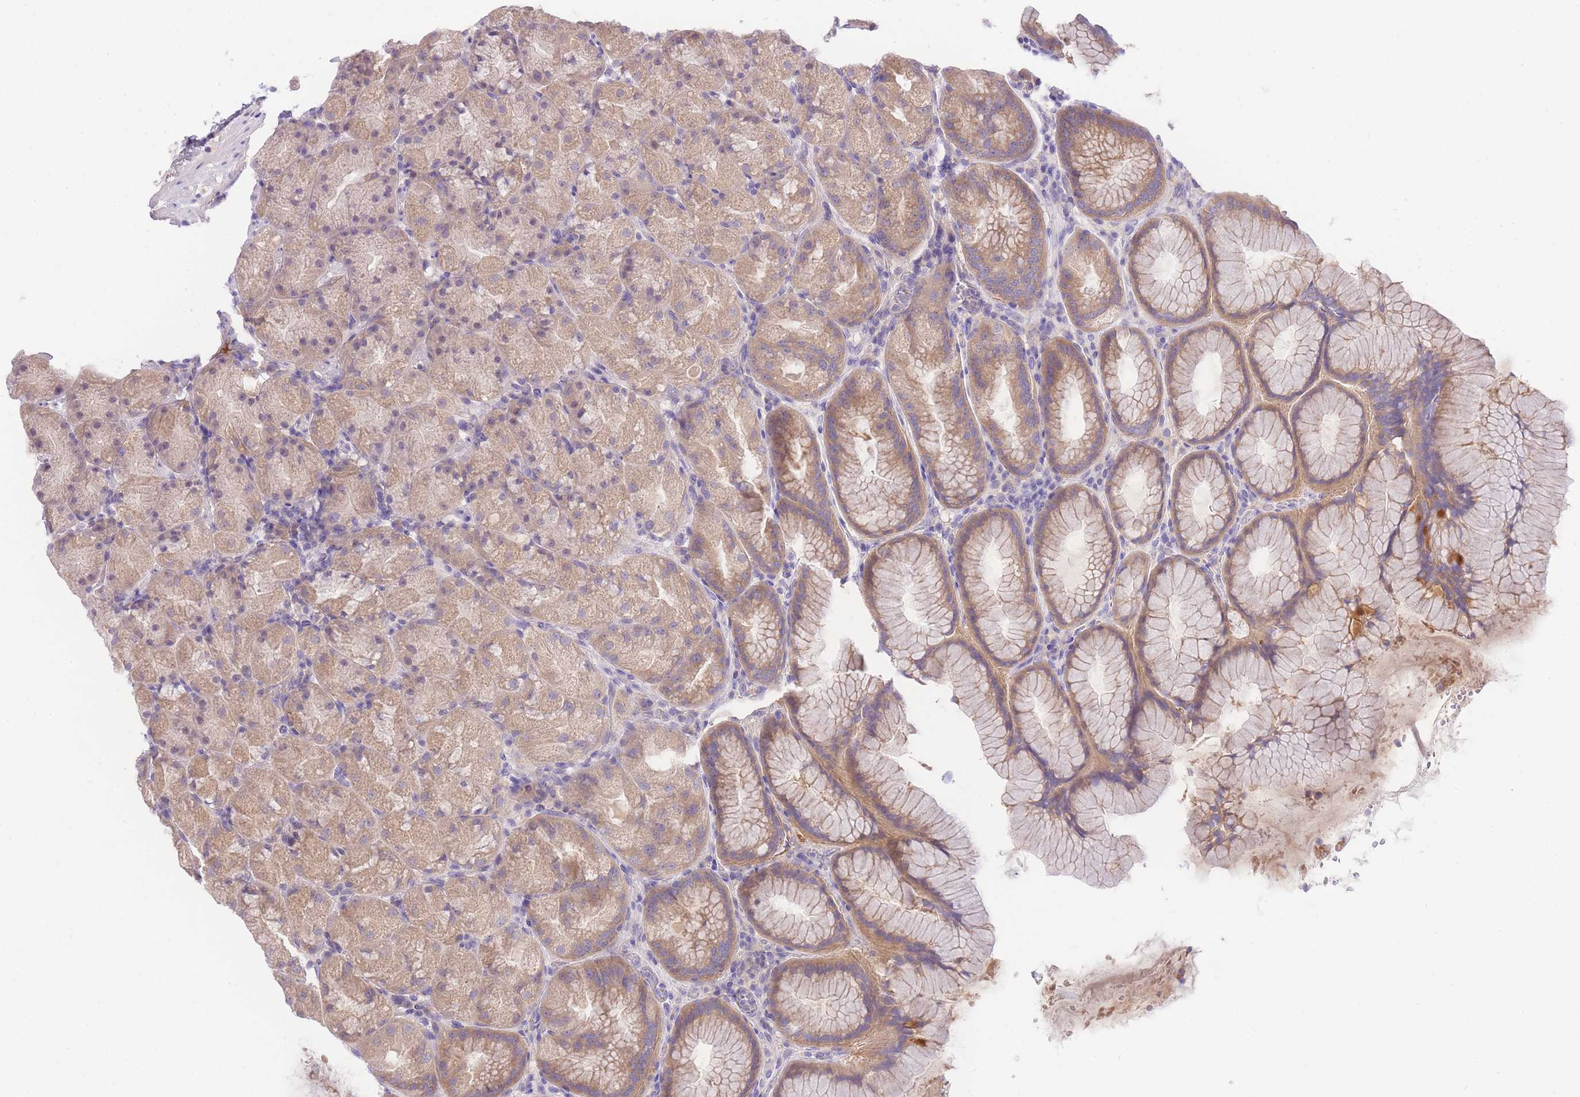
{"staining": {"intensity": "moderate", "quantity": ">75%", "location": "cytoplasmic/membranous"}, "tissue": "stomach", "cell_type": "Glandular cells", "image_type": "normal", "snomed": [{"axis": "morphology", "description": "Normal tissue, NOS"}, {"axis": "topography", "description": "Stomach, upper"}, {"axis": "topography", "description": "Stomach"}], "caption": "High-power microscopy captured an immunohistochemistry (IHC) photomicrograph of benign stomach, revealing moderate cytoplasmic/membranous staining in about >75% of glandular cells. The staining is performed using DAB brown chromogen to label protein expression. The nuclei are counter-stained blue using hematoxylin.", "gene": "LIPH", "patient": {"sex": "male", "age": 48}}